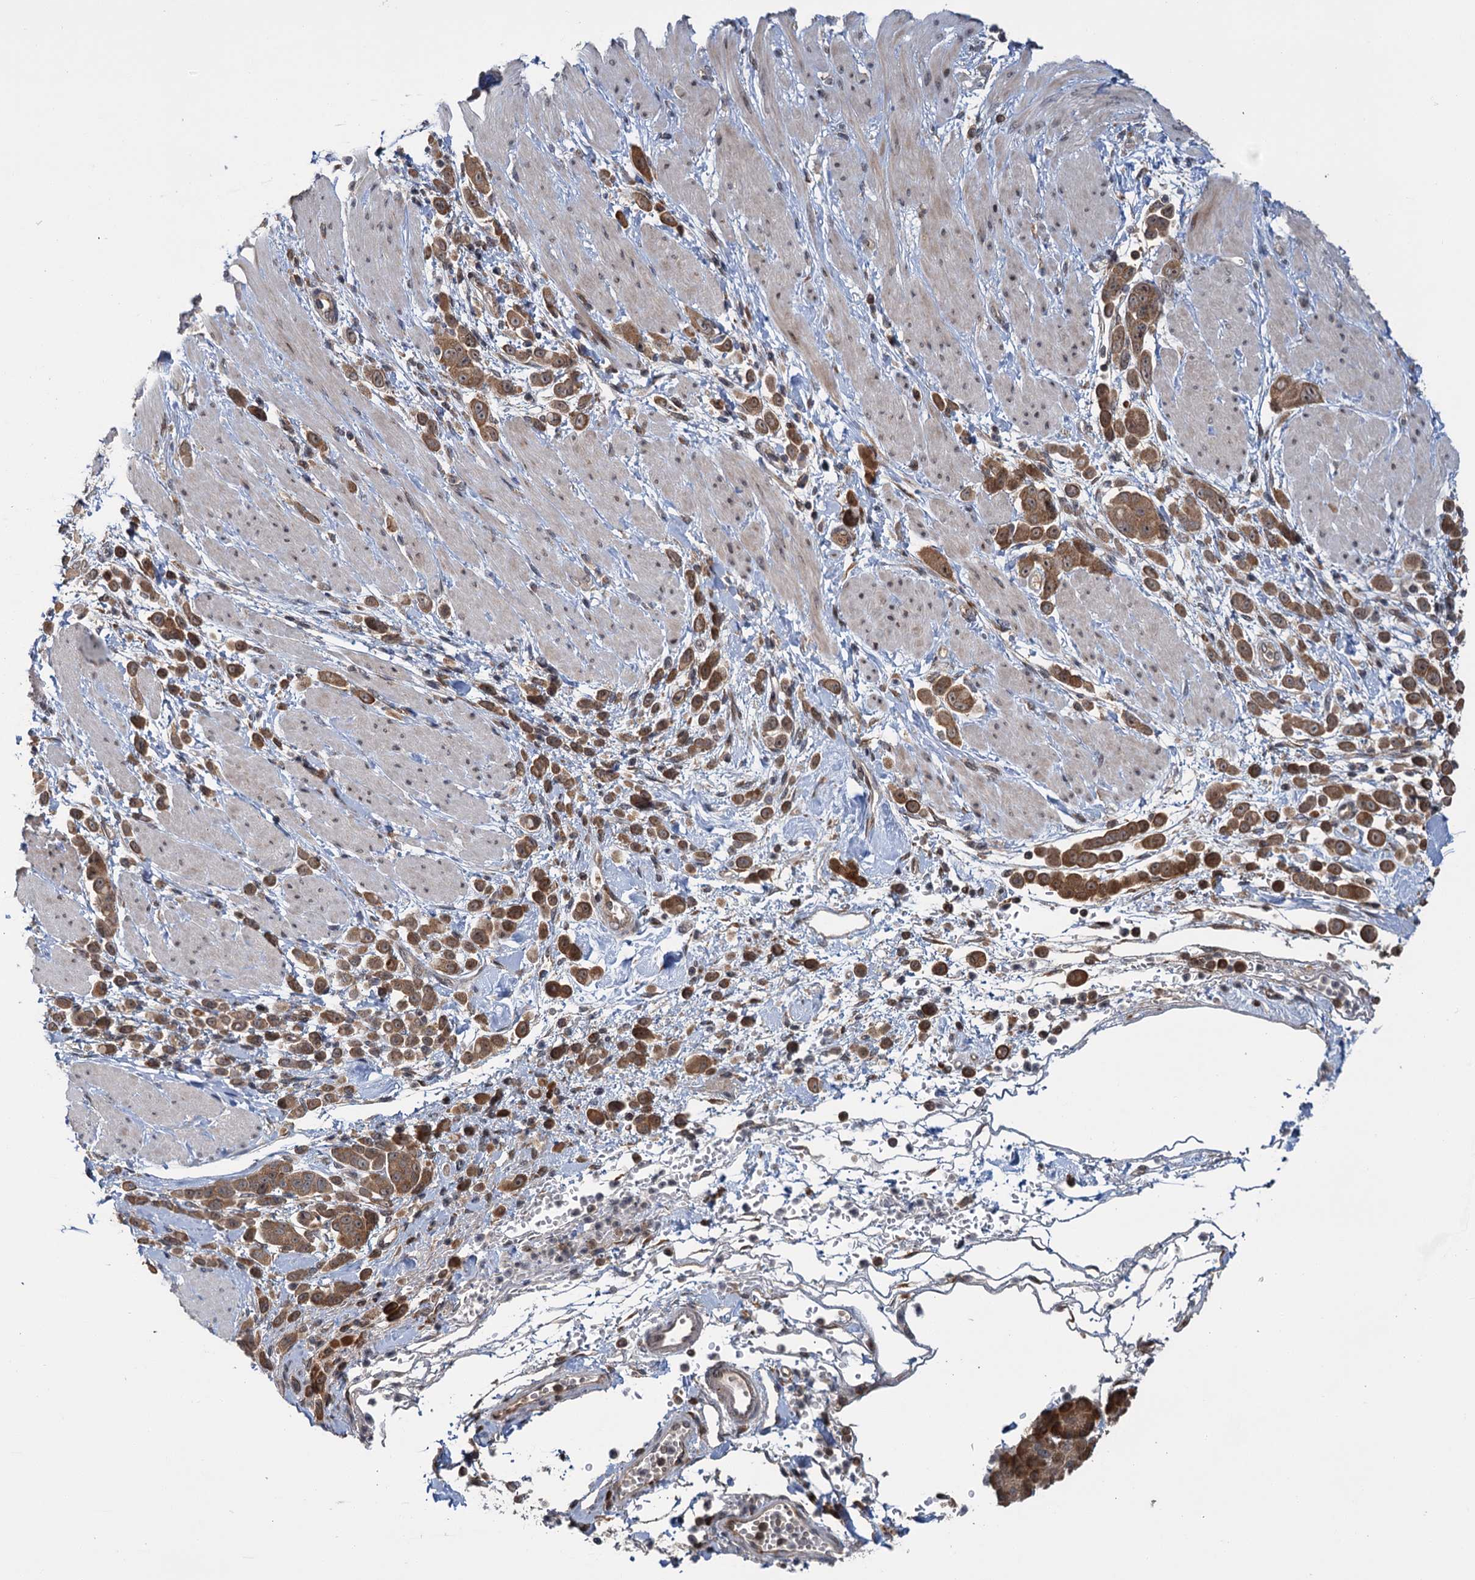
{"staining": {"intensity": "moderate", "quantity": ">75%", "location": "cytoplasmic/membranous"}, "tissue": "pancreatic cancer", "cell_type": "Tumor cells", "image_type": "cancer", "snomed": [{"axis": "morphology", "description": "Normal tissue, NOS"}, {"axis": "morphology", "description": "Adenocarcinoma, NOS"}, {"axis": "topography", "description": "Pancreas"}], "caption": "Human pancreatic cancer stained for a protein (brown) exhibits moderate cytoplasmic/membranous positive positivity in approximately >75% of tumor cells.", "gene": "KANSL2", "patient": {"sex": "female", "age": 64}}